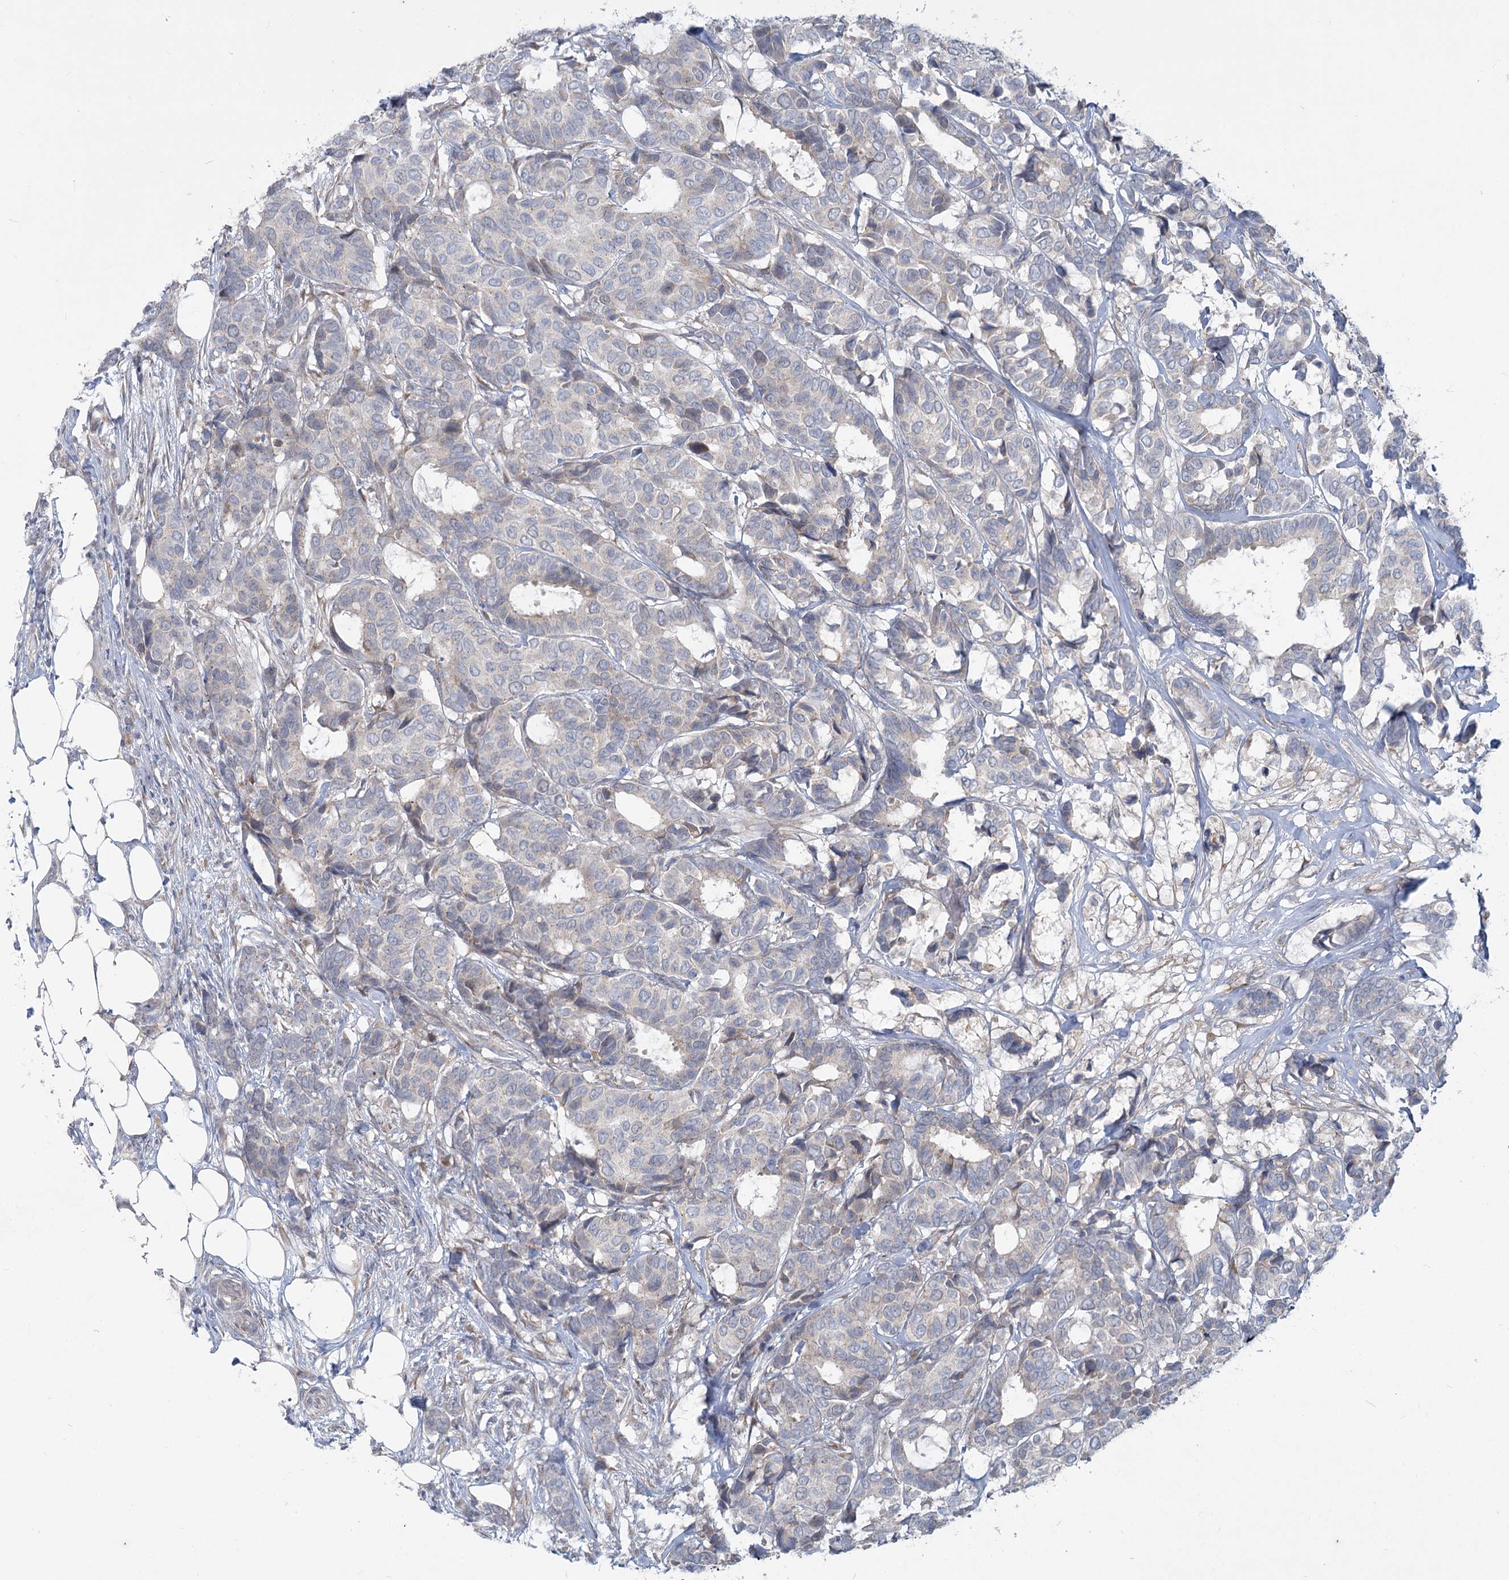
{"staining": {"intensity": "negative", "quantity": "none", "location": "none"}, "tissue": "breast cancer", "cell_type": "Tumor cells", "image_type": "cancer", "snomed": [{"axis": "morphology", "description": "Duct carcinoma"}, {"axis": "topography", "description": "Breast"}], "caption": "The photomicrograph shows no significant staining in tumor cells of invasive ductal carcinoma (breast). Nuclei are stained in blue.", "gene": "PLA2G12A", "patient": {"sex": "female", "age": 87}}